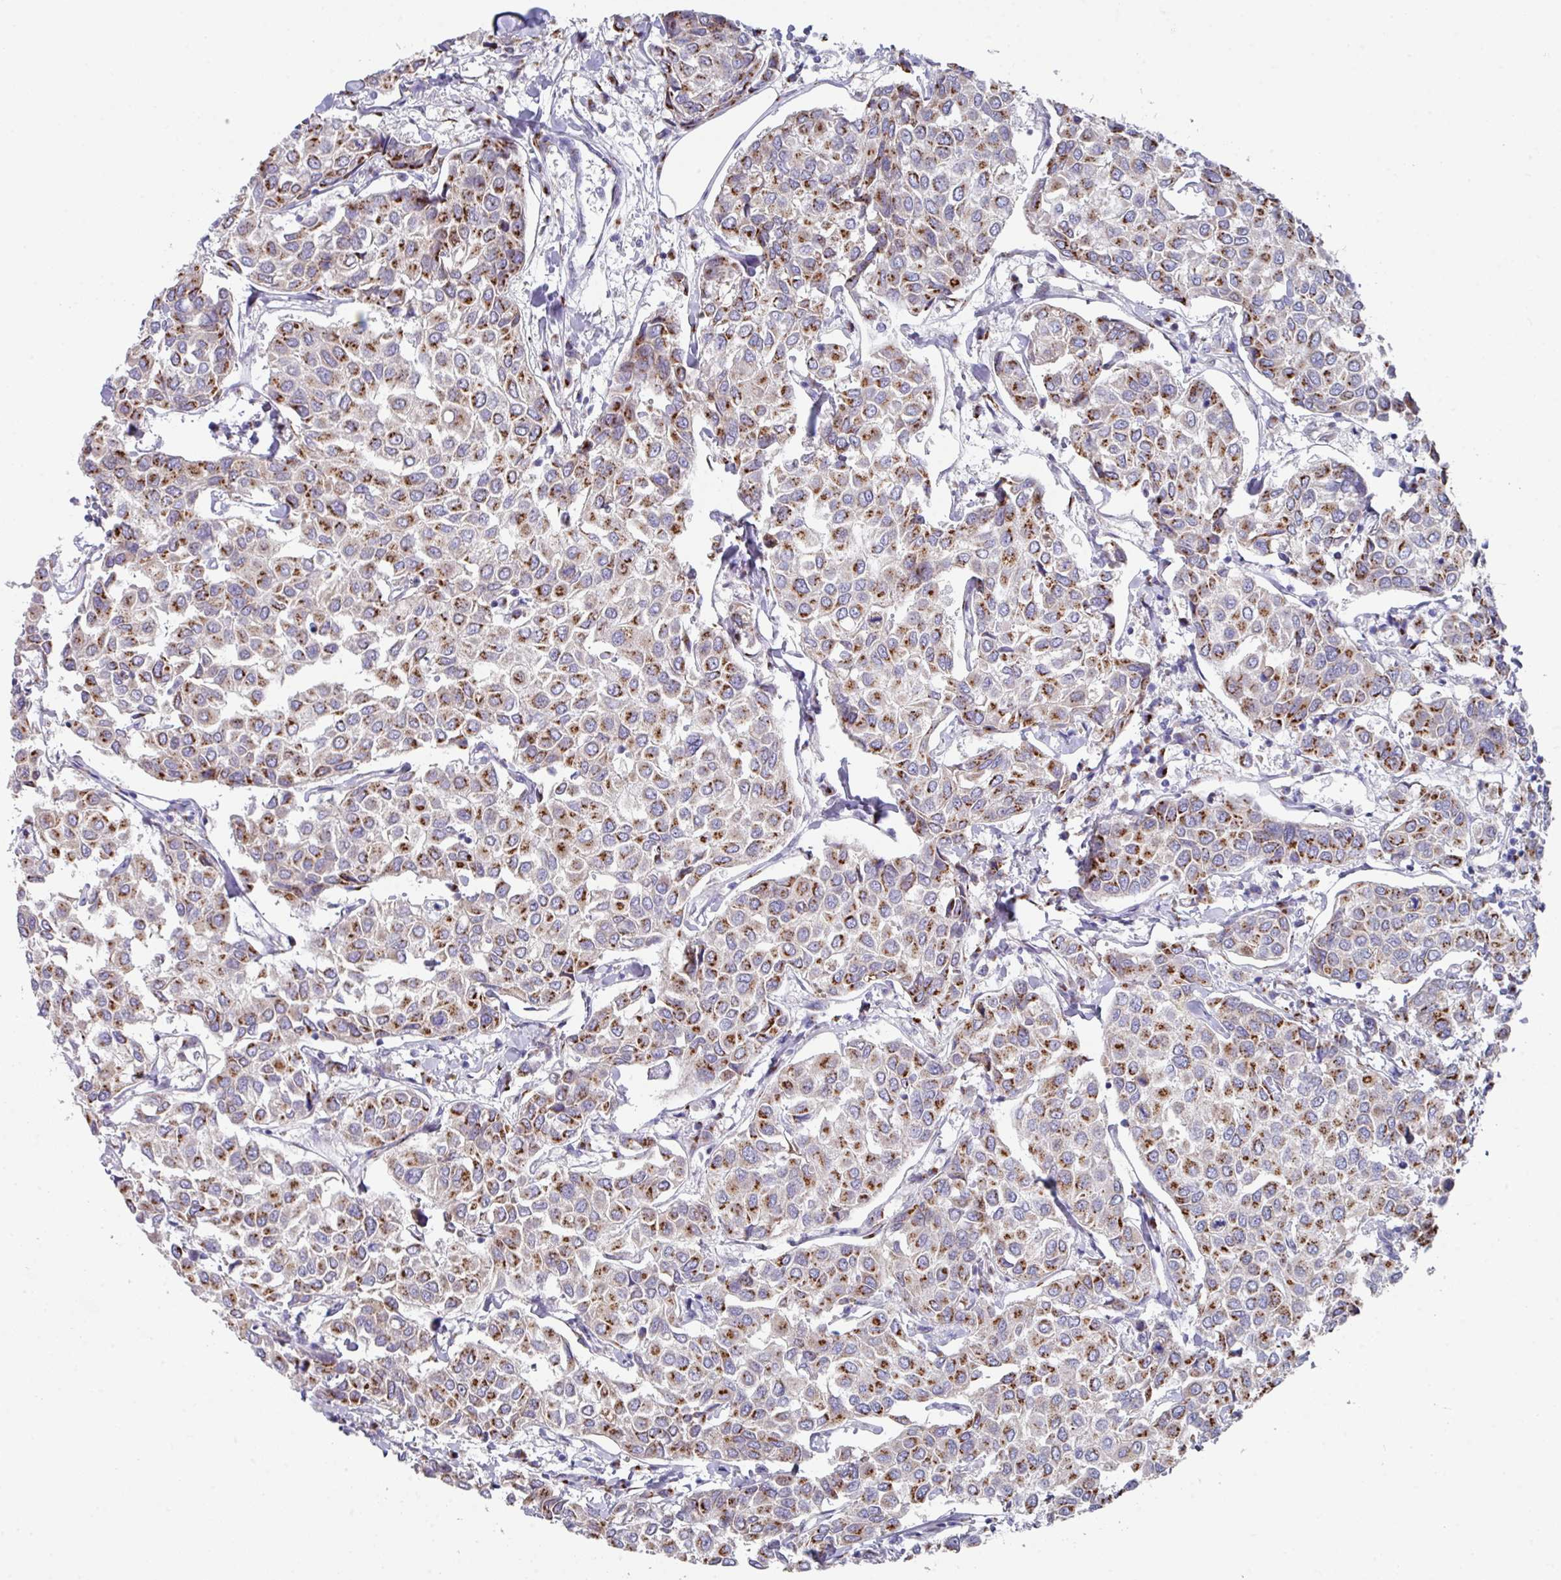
{"staining": {"intensity": "moderate", "quantity": "25%-75%", "location": "cytoplasmic/membranous"}, "tissue": "breast cancer", "cell_type": "Tumor cells", "image_type": "cancer", "snomed": [{"axis": "morphology", "description": "Duct carcinoma"}, {"axis": "topography", "description": "Breast"}], "caption": "Immunohistochemical staining of breast cancer (infiltrating ductal carcinoma) demonstrates medium levels of moderate cytoplasmic/membranous protein staining in approximately 25%-75% of tumor cells.", "gene": "VKORC1L1", "patient": {"sex": "female", "age": 55}}